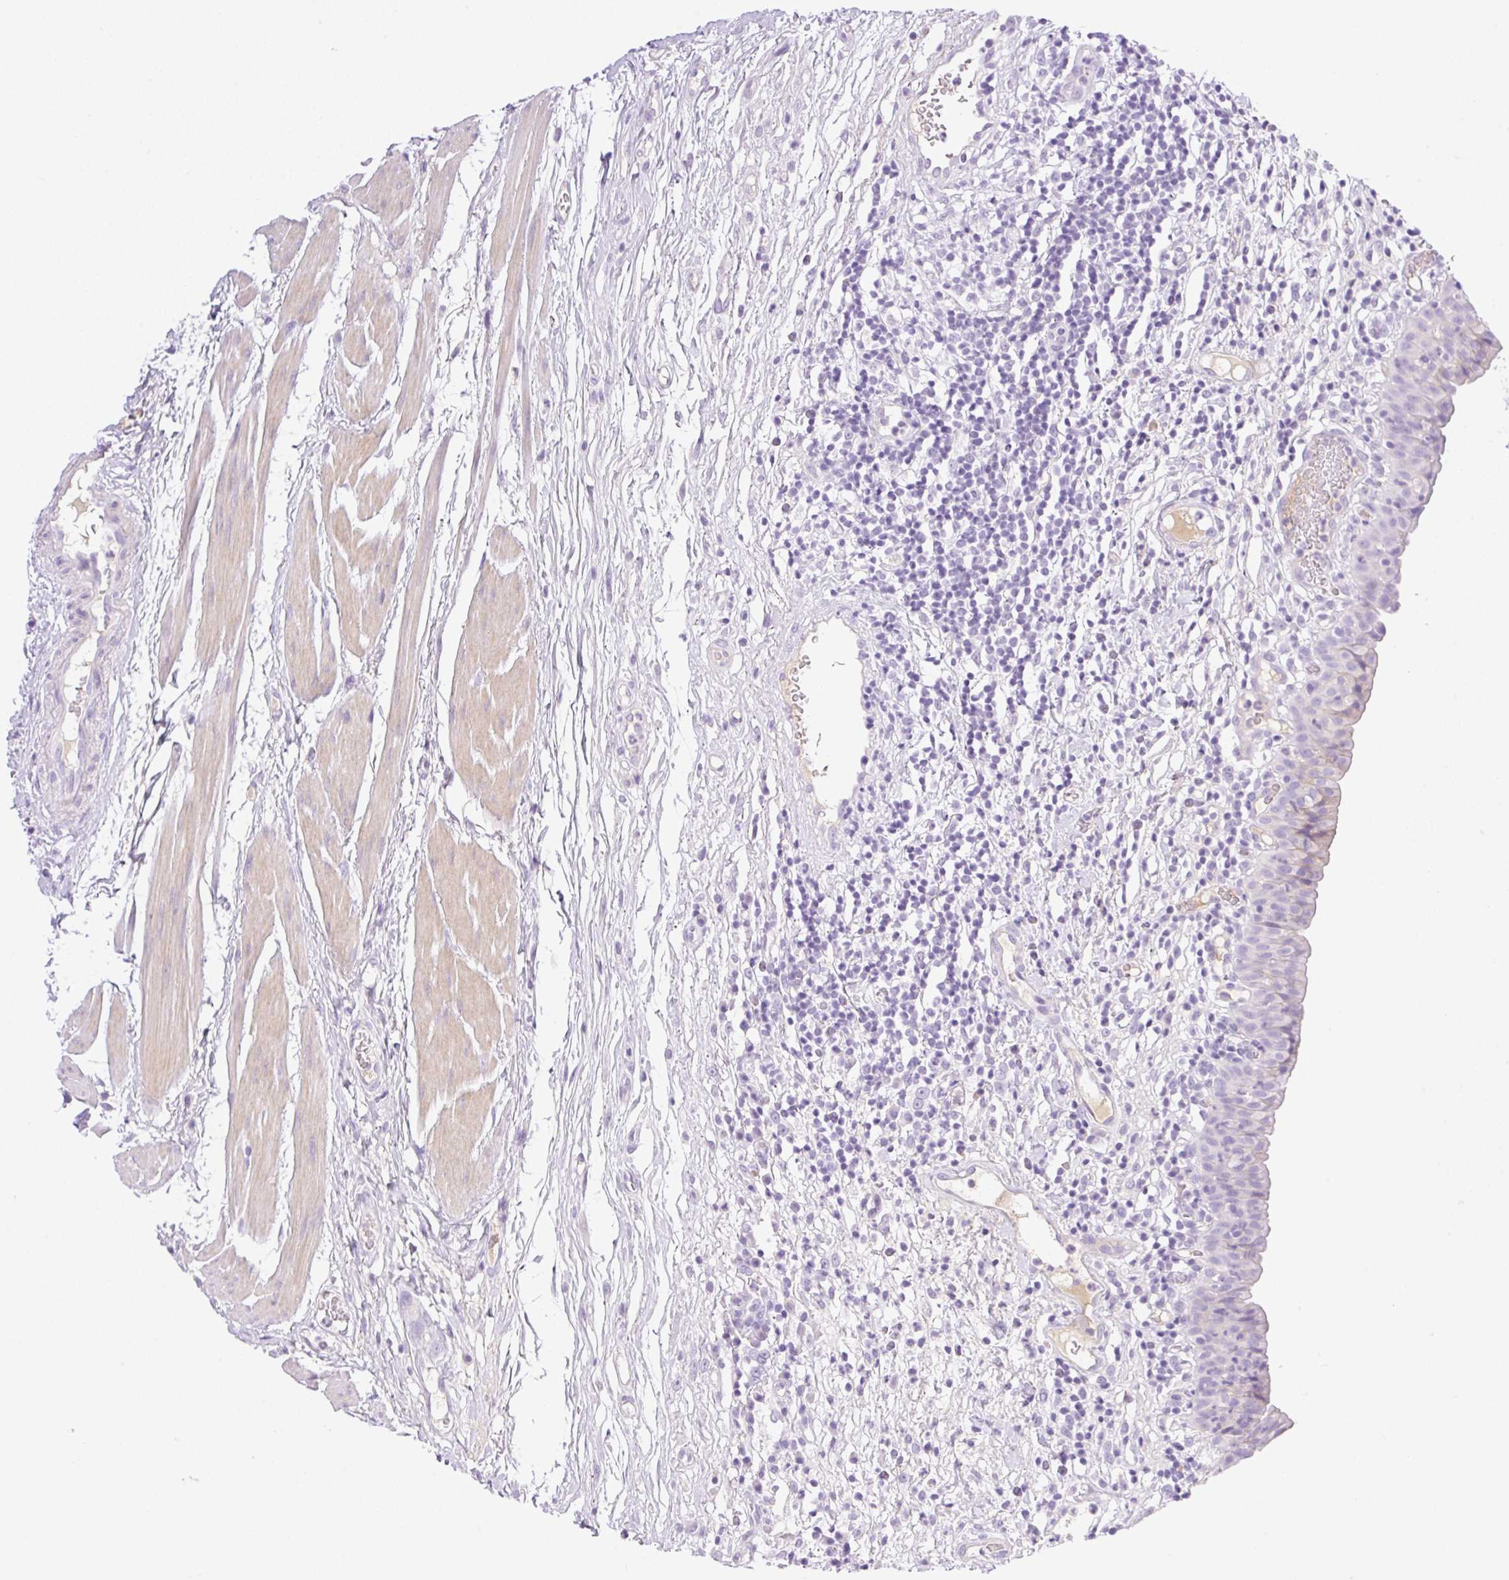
{"staining": {"intensity": "negative", "quantity": "none", "location": "none"}, "tissue": "urinary bladder", "cell_type": "Urothelial cells", "image_type": "normal", "snomed": [{"axis": "morphology", "description": "Normal tissue, NOS"}, {"axis": "morphology", "description": "Inflammation, NOS"}, {"axis": "topography", "description": "Urinary bladder"}], "caption": "This is an immunohistochemistry photomicrograph of unremarkable urinary bladder. There is no positivity in urothelial cells.", "gene": "PALM3", "patient": {"sex": "male", "age": 57}}